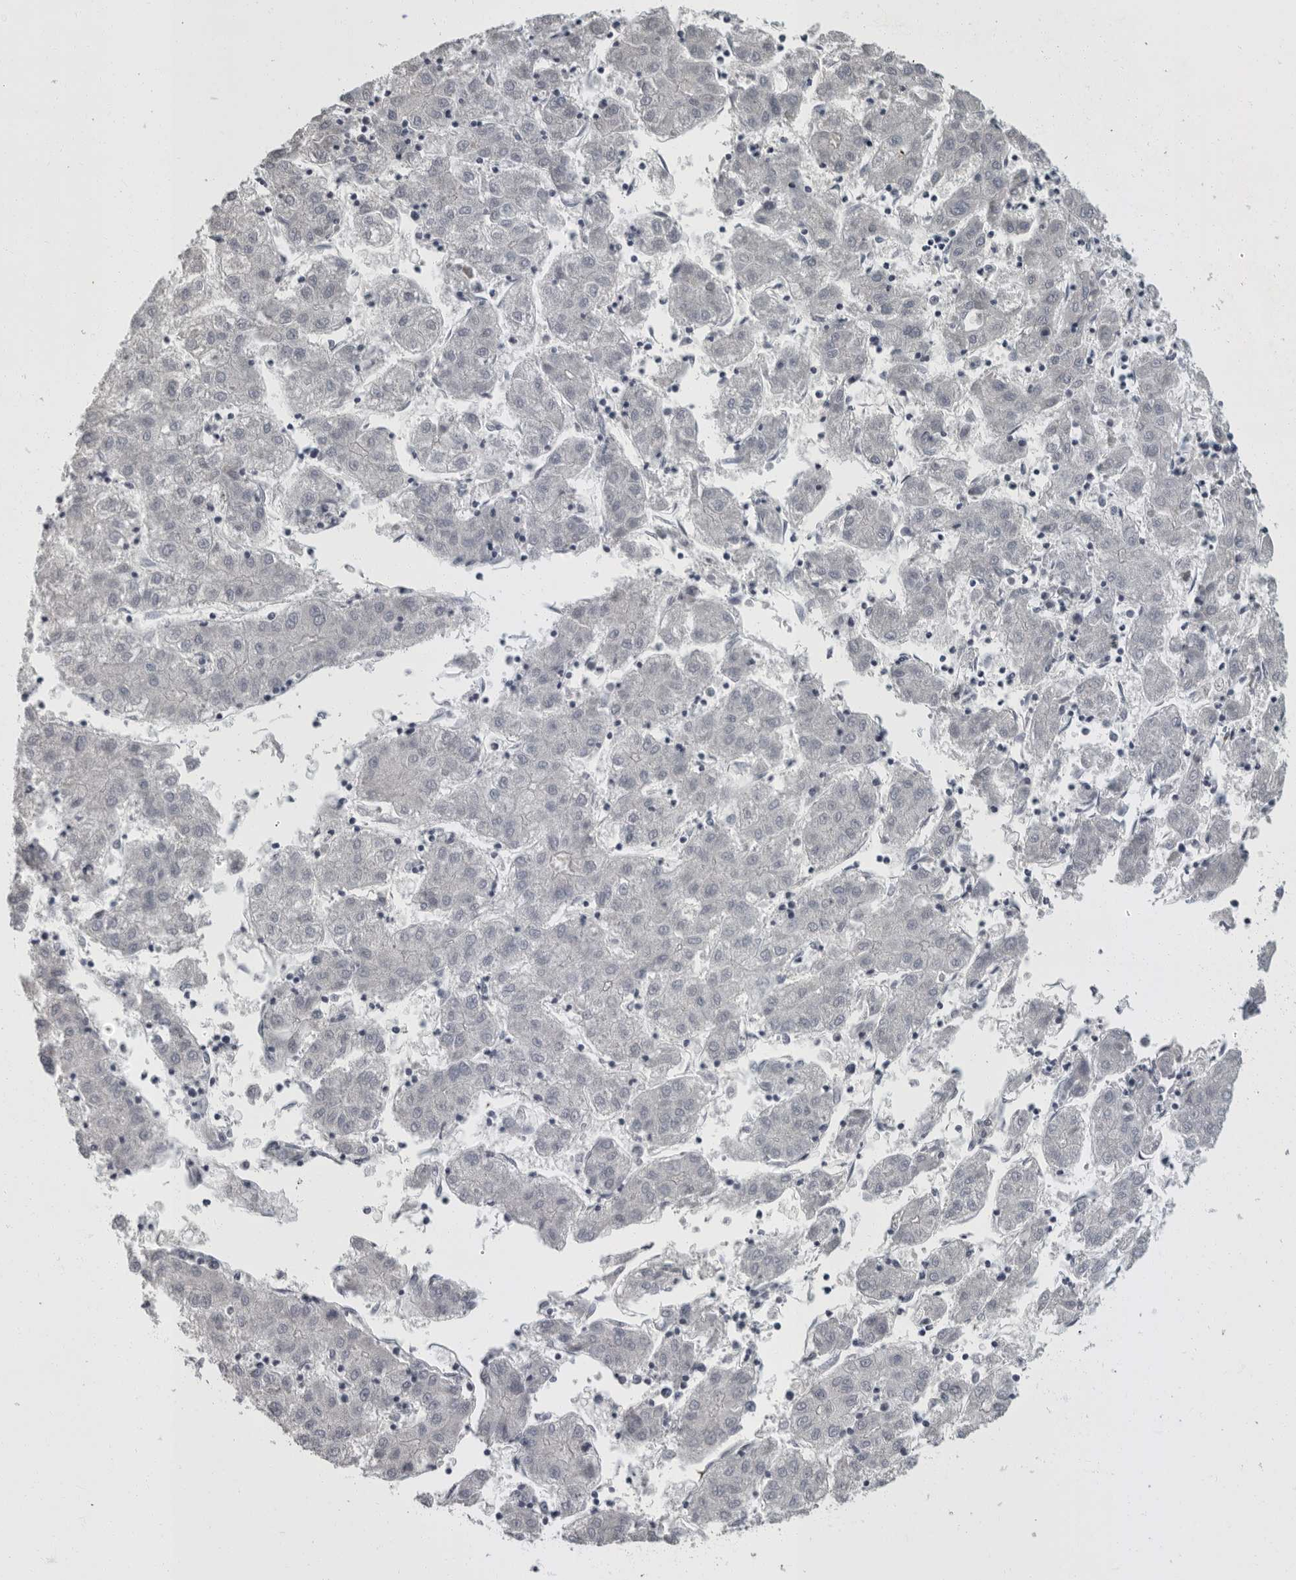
{"staining": {"intensity": "negative", "quantity": "none", "location": "none"}, "tissue": "liver cancer", "cell_type": "Tumor cells", "image_type": "cancer", "snomed": [{"axis": "morphology", "description": "Carcinoma, Hepatocellular, NOS"}, {"axis": "topography", "description": "Liver"}], "caption": "The IHC histopathology image has no significant expression in tumor cells of liver cancer (hepatocellular carcinoma) tissue.", "gene": "SLC25A39", "patient": {"sex": "male", "age": 72}}